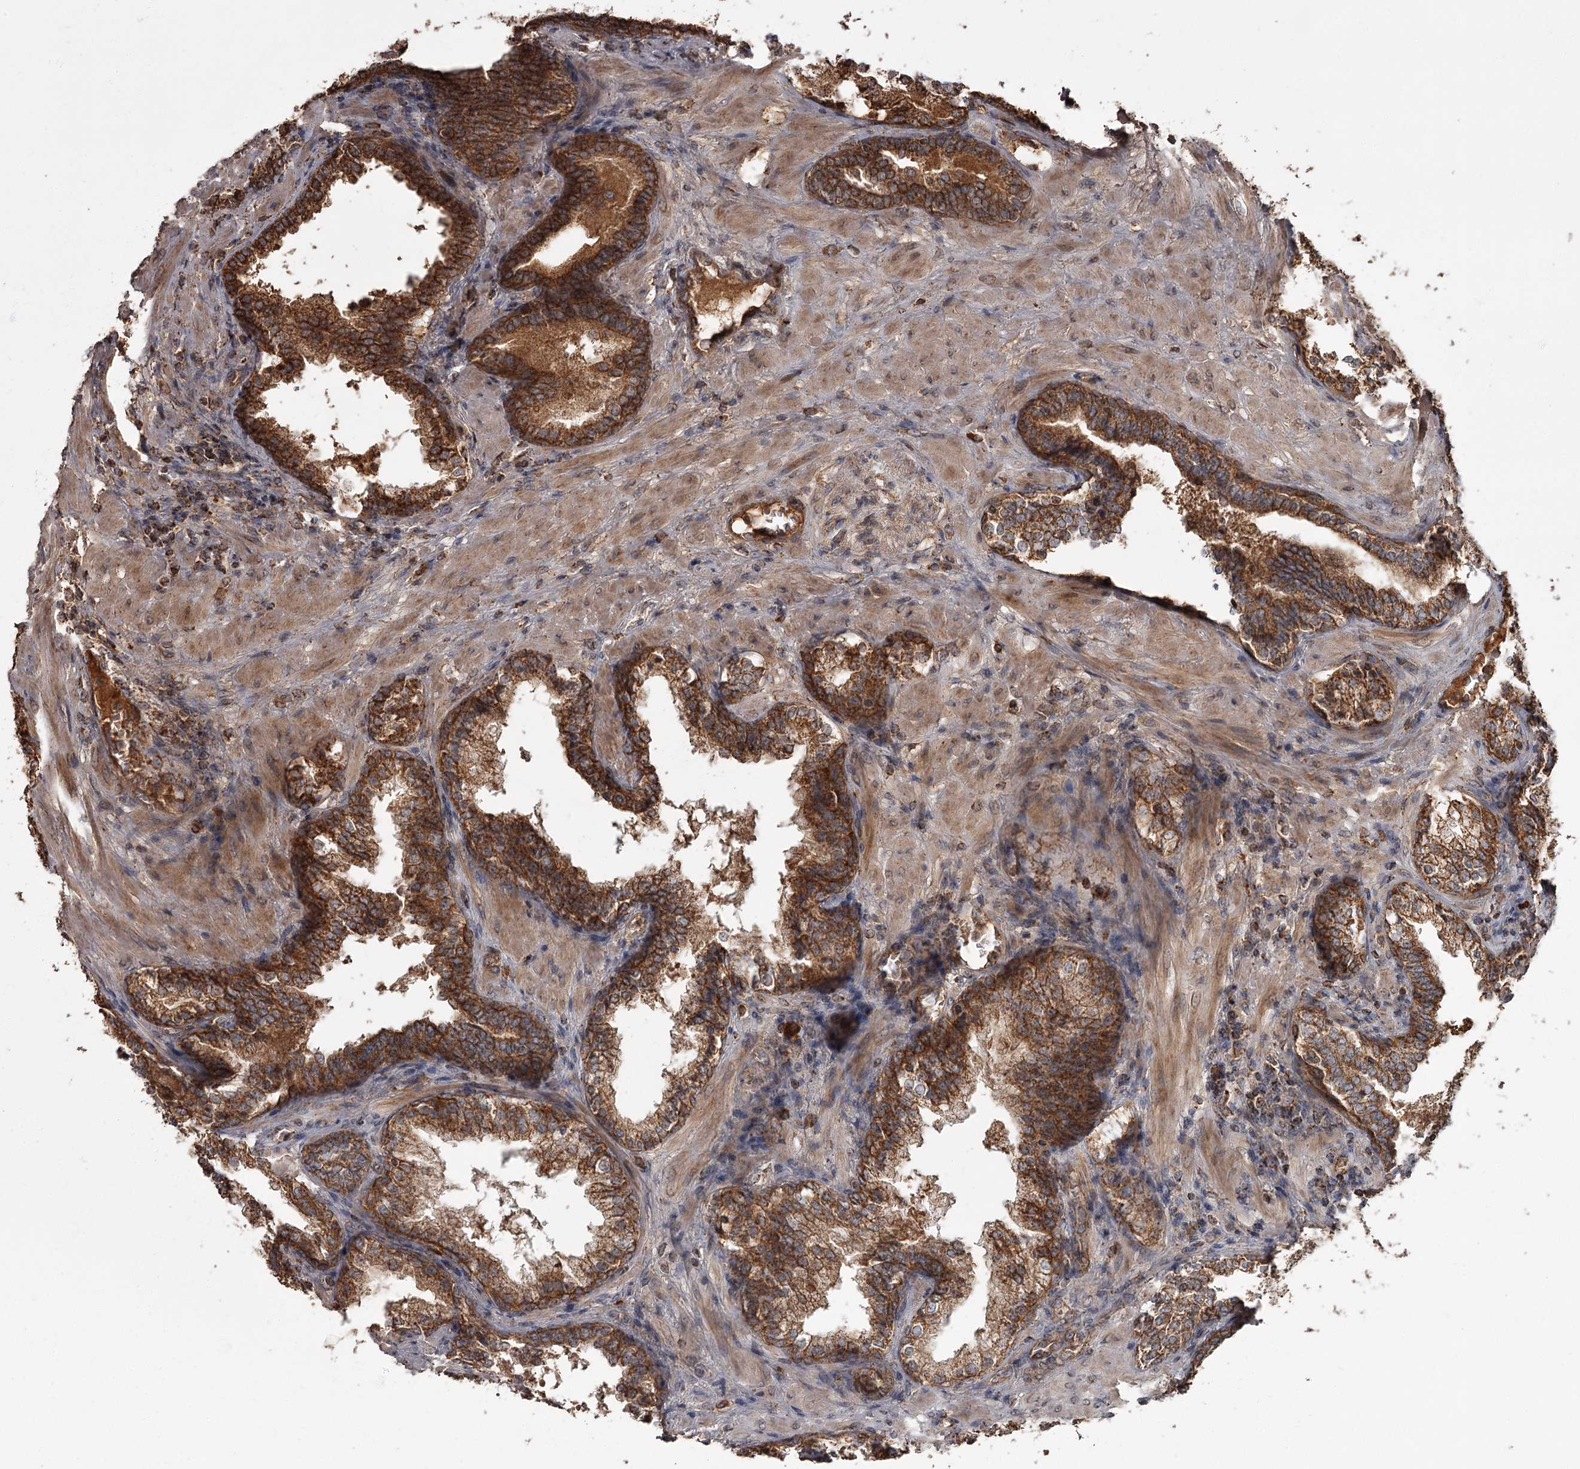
{"staining": {"intensity": "strong", "quantity": ">75%", "location": "cytoplasmic/membranous"}, "tissue": "prostate cancer", "cell_type": "Tumor cells", "image_type": "cancer", "snomed": [{"axis": "morphology", "description": "Adenocarcinoma, Low grade"}, {"axis": "topography", "description": "Prostate"}], "caption": "High-magnification brightfield microscopy of low-grade adenocarcinoma (prostate) stained with DAB (brown) and counterstained with hematoxylin (blue). tumor cells exhibit strong cytoplasmic/membranous staining is seen in approximately>75% of cells.", "gene": "THAP9", "patient": {"sex": "male", "age": 60}}